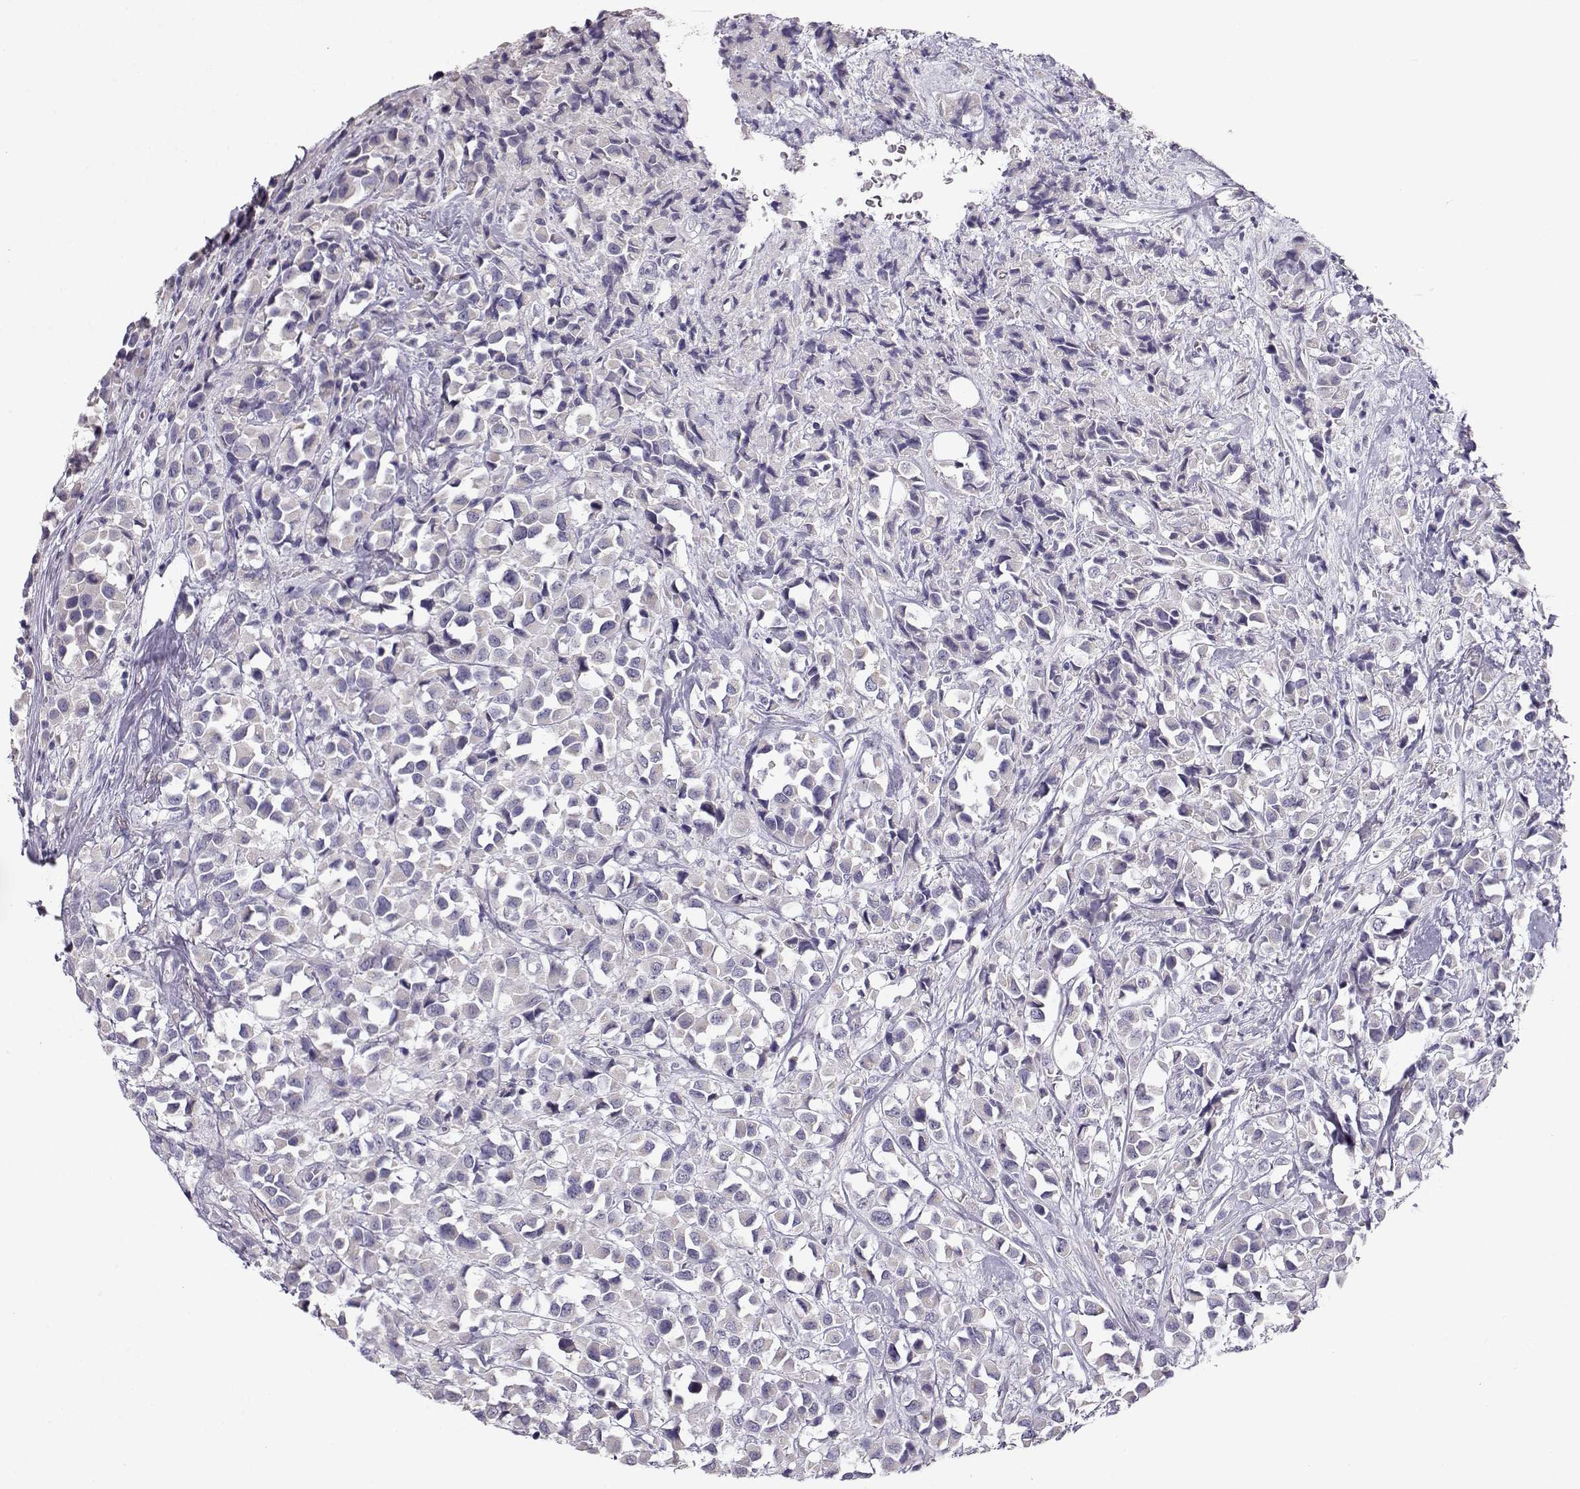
{"staining": {"intensity": "negative", "quantity": "none", "location": "none"}, "tissue": "breast cancer", "cell_type": "Tumor cells", "image_type": "cancer", "snomed": [{"axis": "morphology", "description": "Duct carcinoma"}, {"axis": "topography", "description": "Breast"}], "caption": "IHC of human breast cancer reveals no staining in tumor cells.", "gene": "GLIPR1L2", "patient": {"sex": "female", "age": 61}}